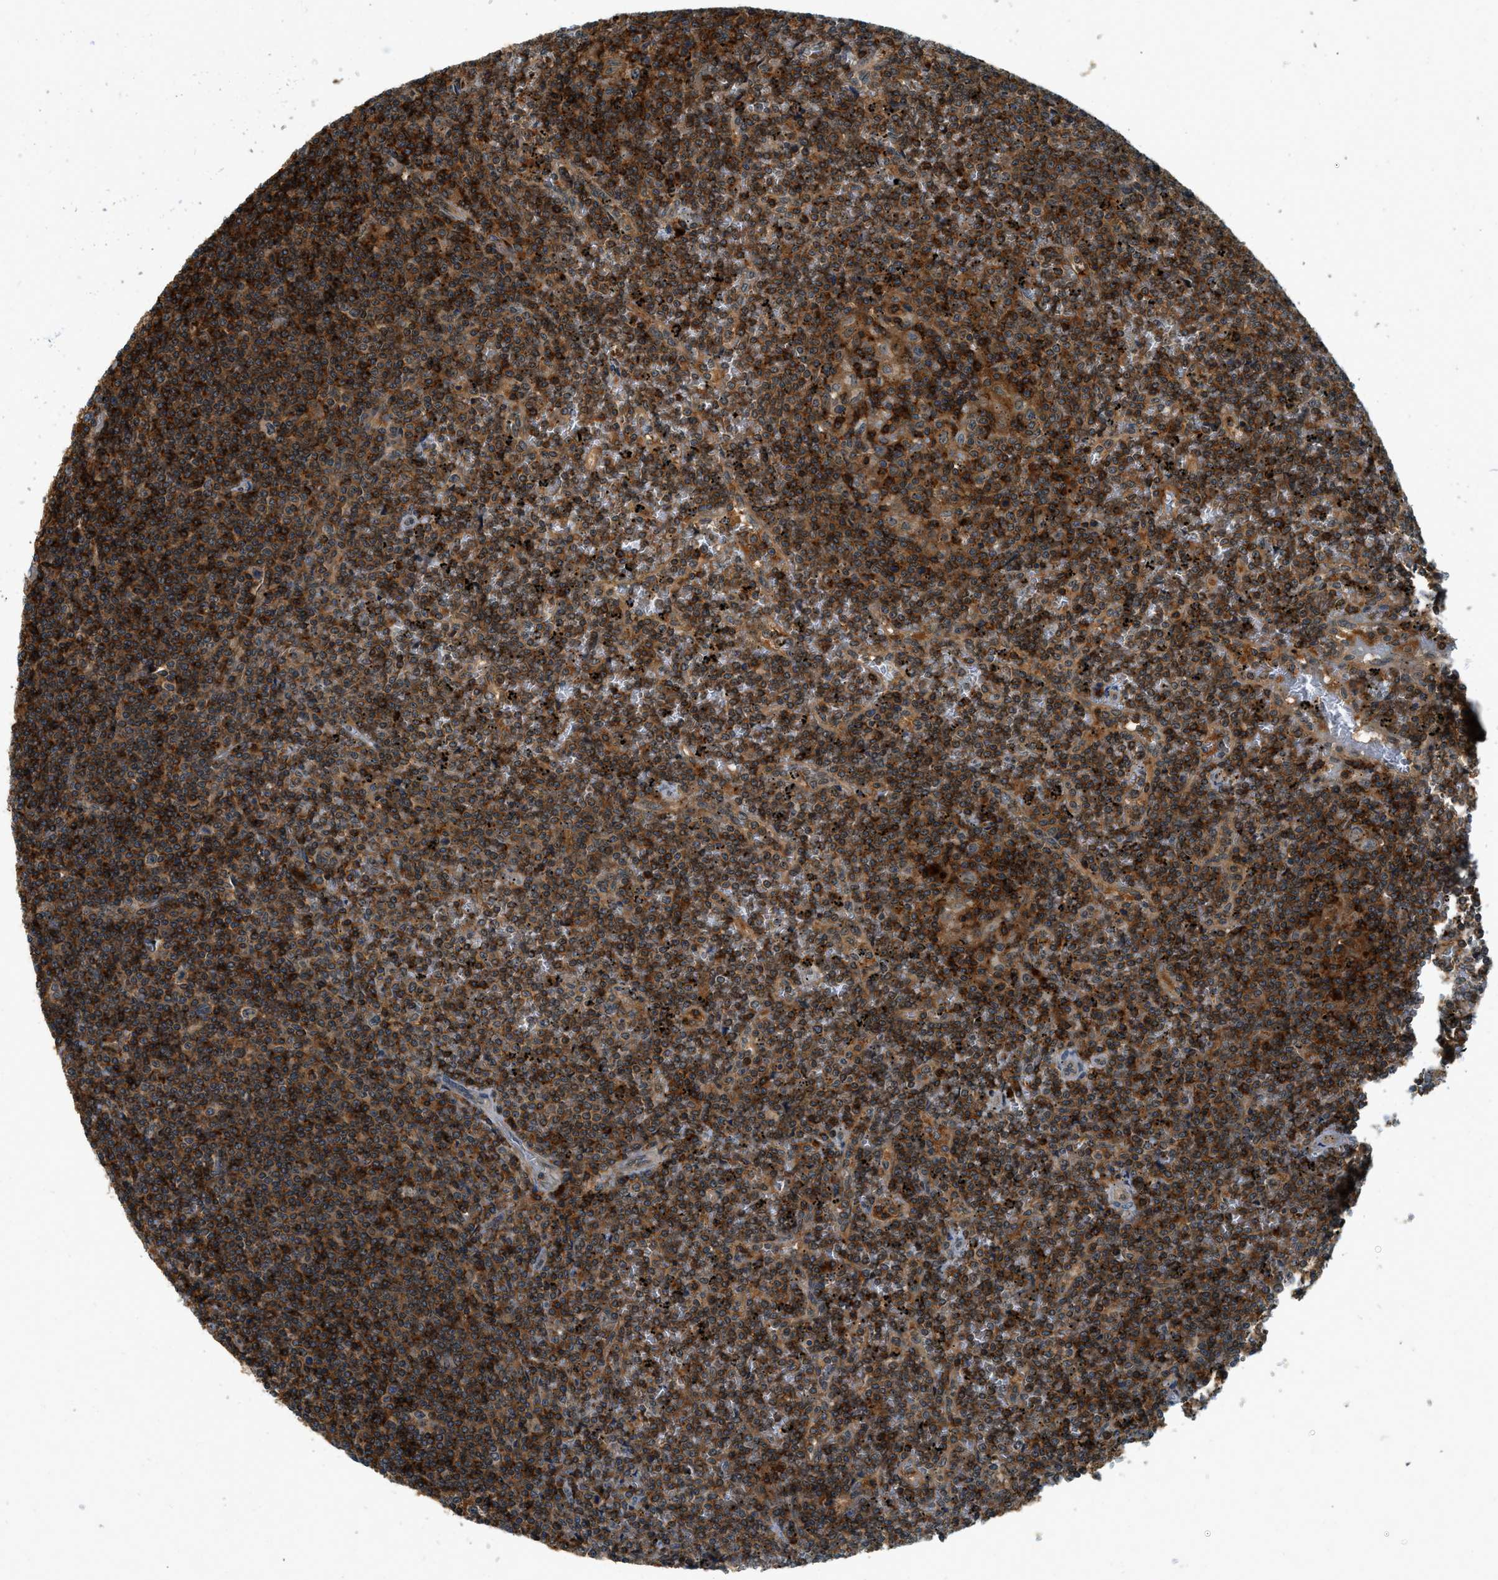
{"staining": {"intensity": "strong", "quantity": ">75%", "location": "cytoplasmic/membranous"}, "tissue": "lymphoma", "cell_type": "Tumor cells", "image_type": "cancer", "snomed": [{"axis": "morphology", "description": "Malignant lymphoma, non-Hodgkin's type, Low grade"}, {"axis": "topography", "description": "Spleen"}], "caption": "A micrograph of human malignant lymphoma, non-Hodgkin's type (low-grade) stained for a protein exhibits strong cytoplasmic/membranous brown staining in tumor cells. The protein is shown in brown color, while the nuclei are stained blue.", "gene": "GMPPB", "patient": {"sex": "female", "age": 19}}